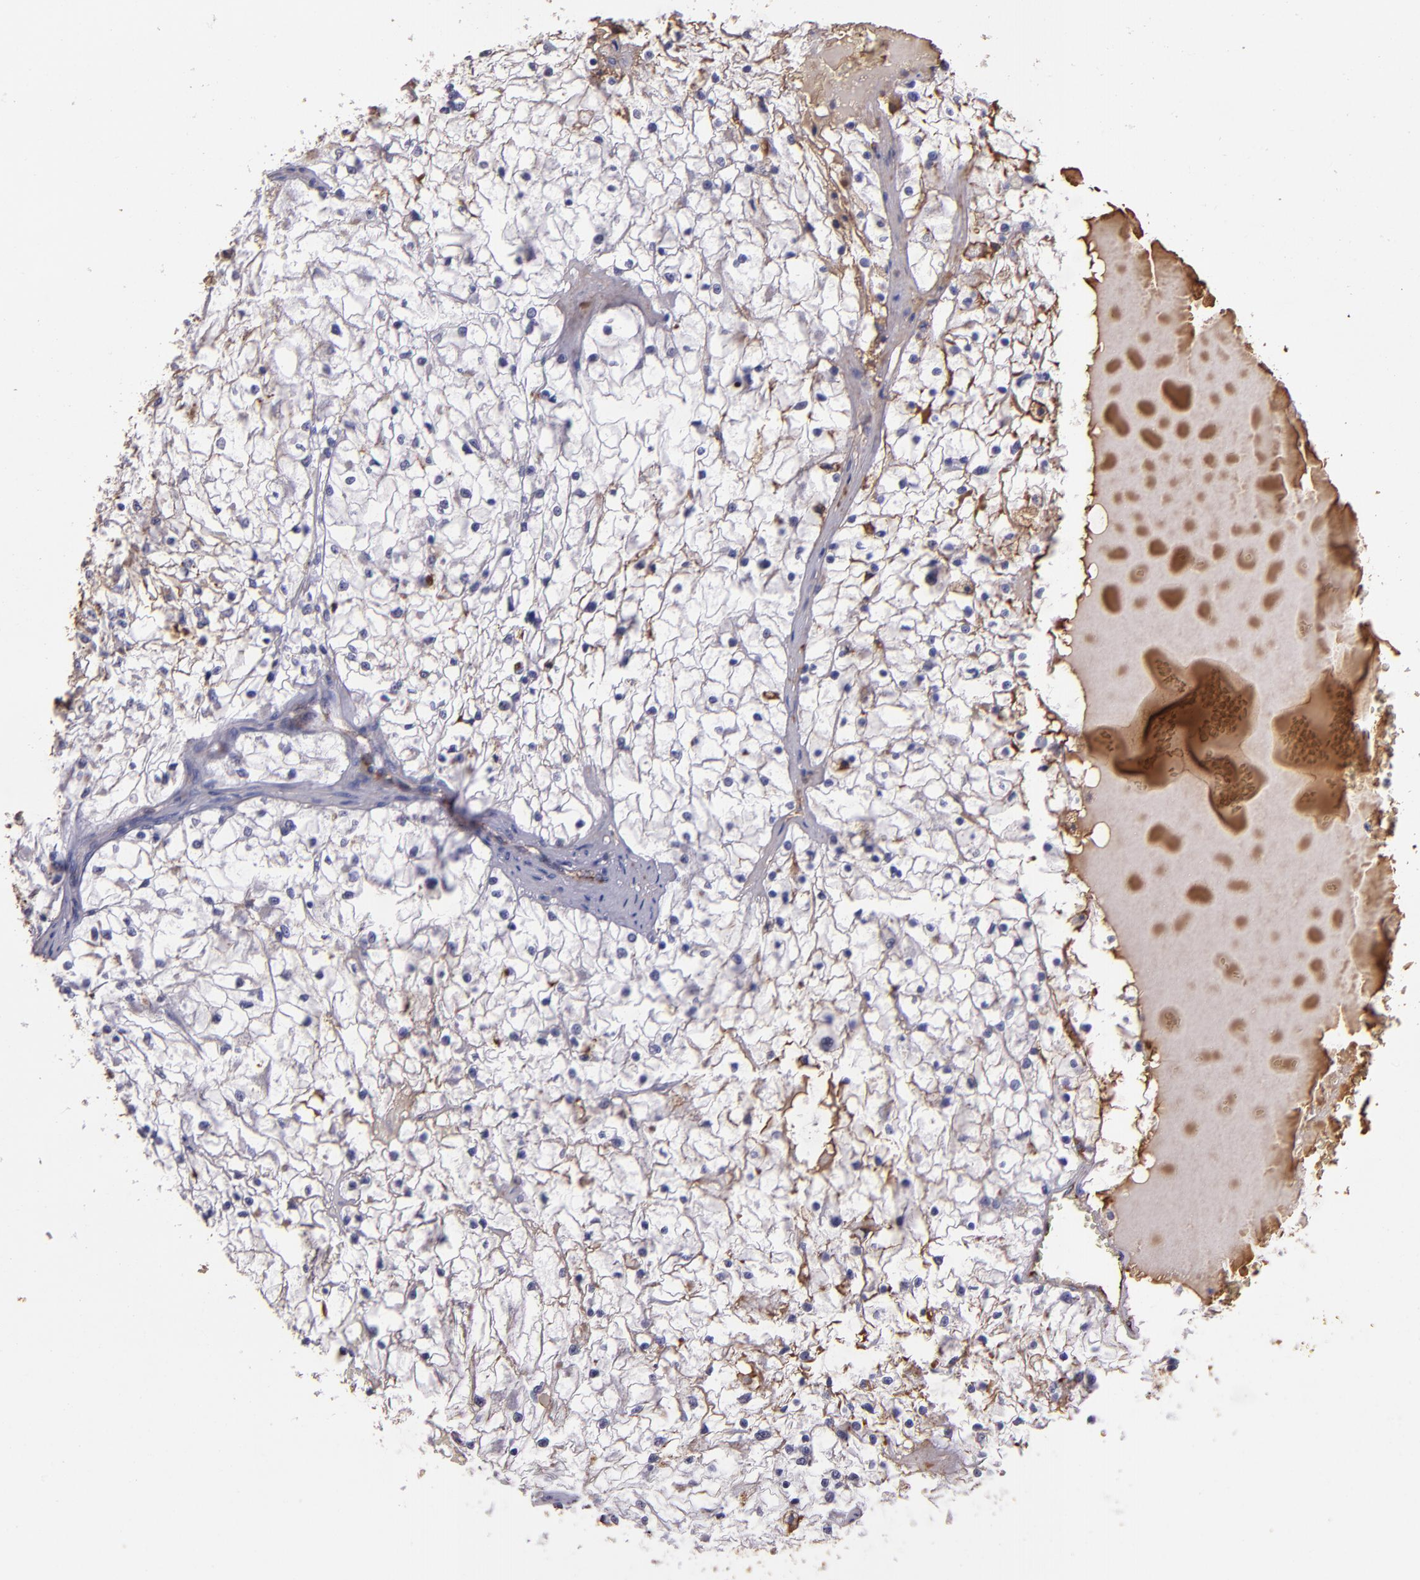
{"staining": {"intensity": "moderate", "quantity": ">75%", "location": "cytoplasmic/membranous"}, "tissue": "renal cancer", "cell_type": "Tumor cells", "image_type": "cancer", "snomed": [{"axis": "morphology", "description": "Adenocarcinoma, NOS"}, {"axis": "topography", "description": "Kidney"}], "caption": "Approximately >75% of tumor cells in human adenocarcinoma (renal) display moderate cytoplasmic/membranous protein expression as visualized by brown immunohistochemical staining.", "gene": "A2M", "patient": {"sex": "male", "age": 61}}